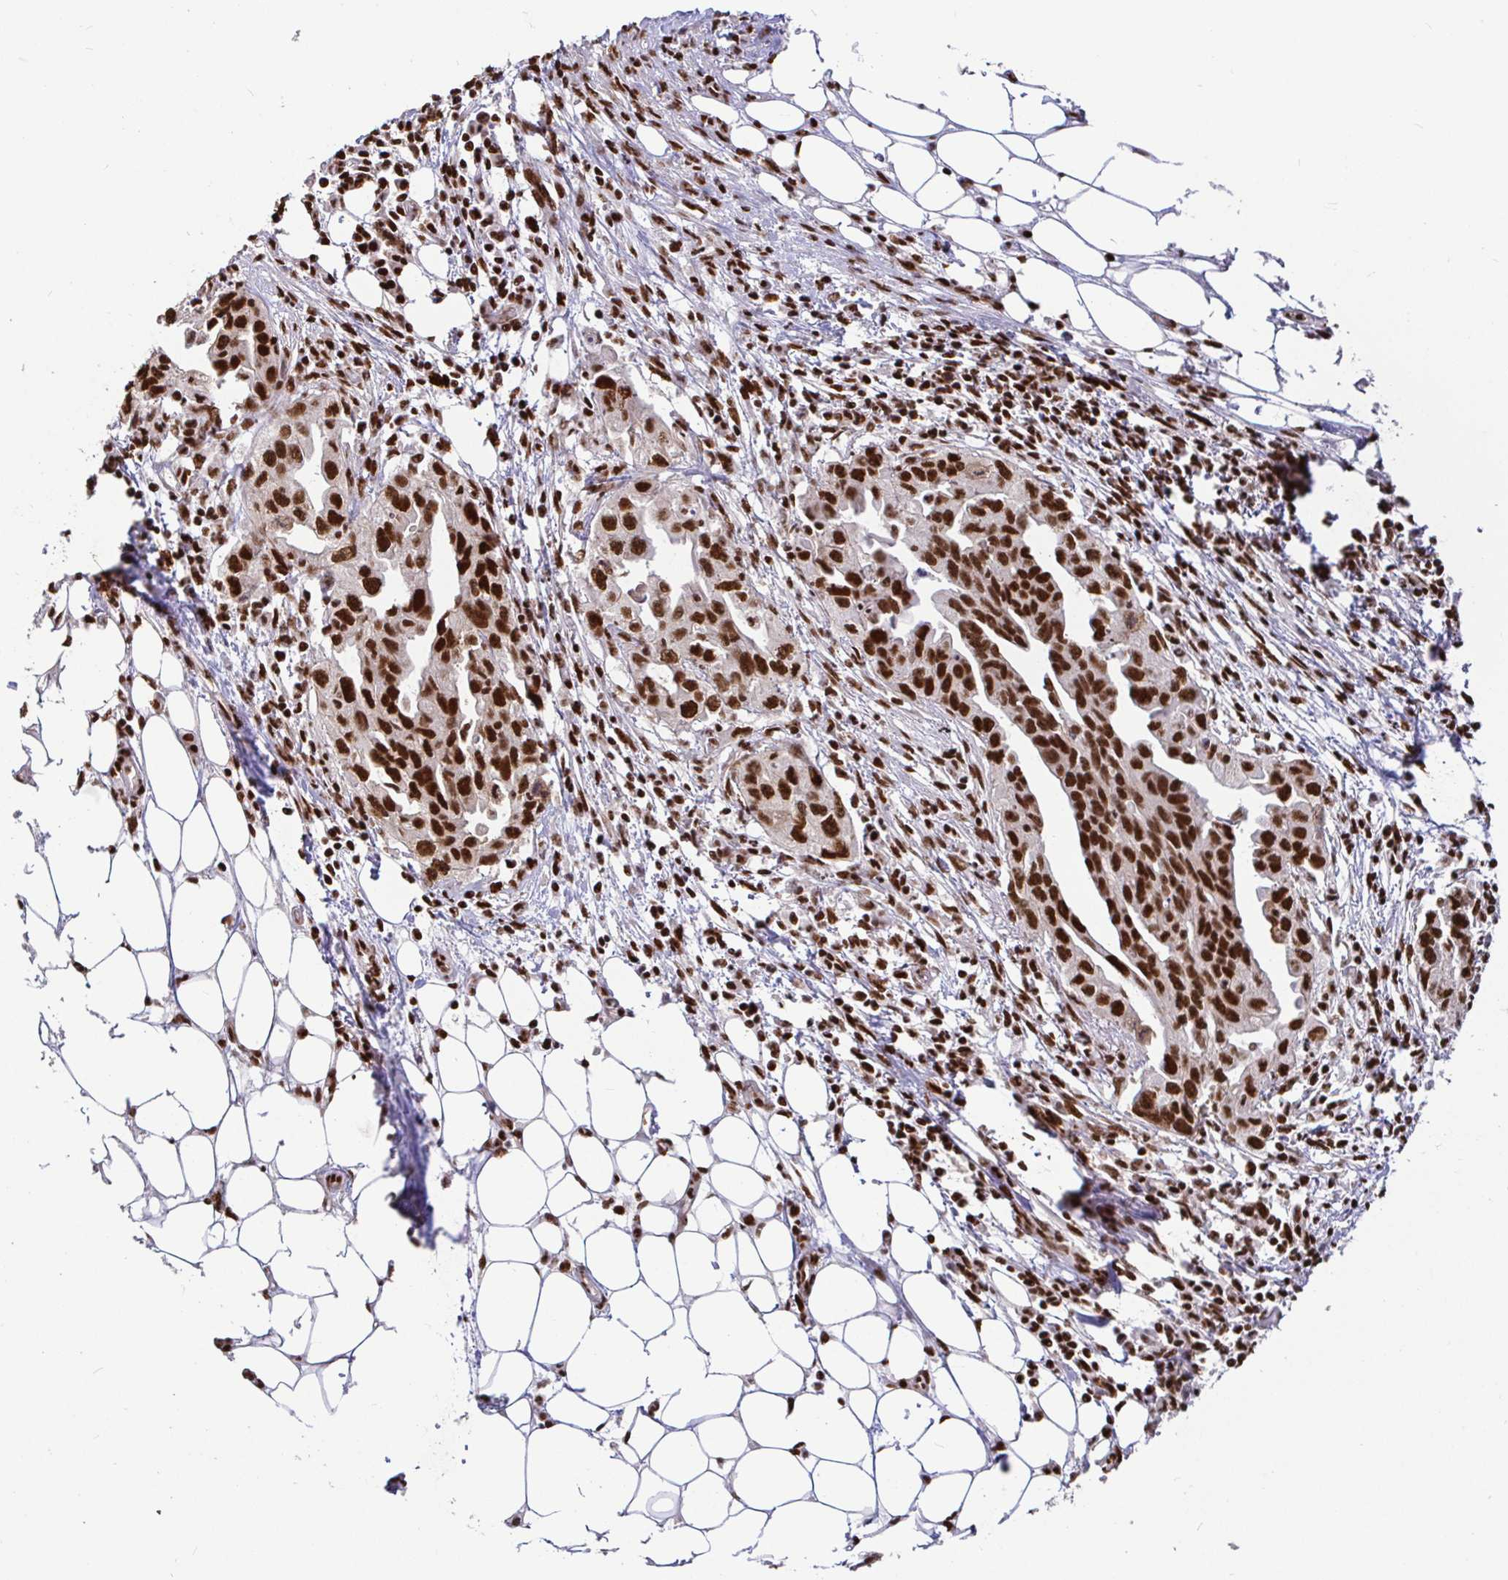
{"staining": {"intensity": "strong", "quantity": ">75%", "location": "nuclear"}, "tissue": "ovarian cancer", "cell_type": "Tumor cells", "image_type": "cancer", "snomed": [{"axis": "morphology", "description": "Carcinoma, endometroid"}, {"axis": "morphology", "description": "Cystadenocarcinoma, serous, NOS"}, {"axis": "topography", "description": "Ovary"}], "caption": "Protein expression analysis of ovarian endometroid carcinoma displays strong nuclear expression in about >75% of tumor cells.", "gene": "SP3", "patient": {"sex": "female", "age": 45}}